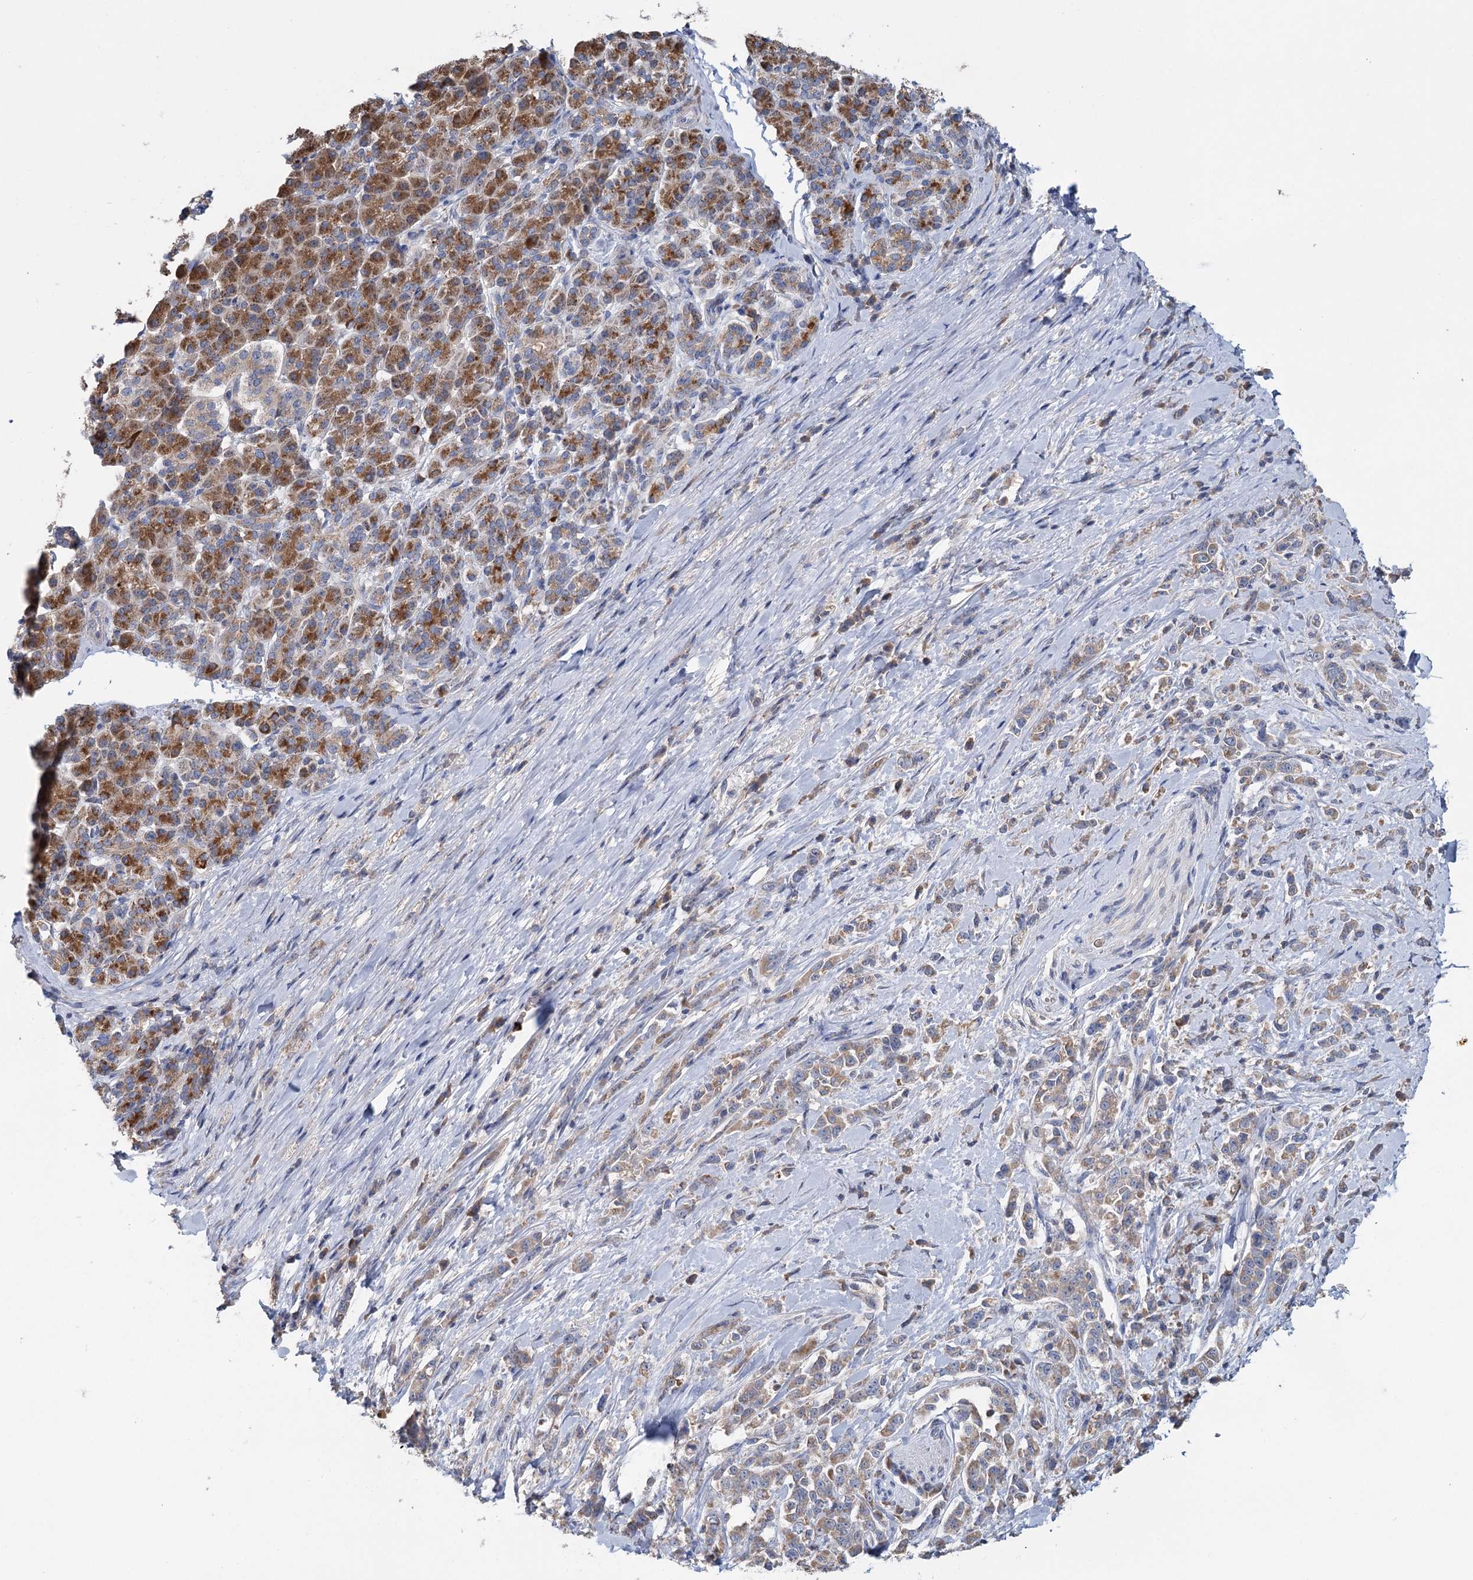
{"staining": {"intensity": "weak", "quantity": ">75%", "location": "cytoplasmic/membranous"}, "tissue": "pancreatic cancer", "cell_type": "Tumor cells", "image_type": "cancer", "snomed": [{"axis": "morphology", "description": "Normal tissue, NOS"}, {"axis": "morphology", "description": "Adenocarcinoma, NOS"}, {"axis": "topography", "description": "Pancreas"}], "caption": "Pancreatic cancer (adenocarcinoma) stained with immunohistochemistry (IHC) reveals weak cytoplasmic/membranous staining in approximately >75% of tumor cells.", "gene": "ANKRD16", "patient": {"sex": "female", "age": 64}}